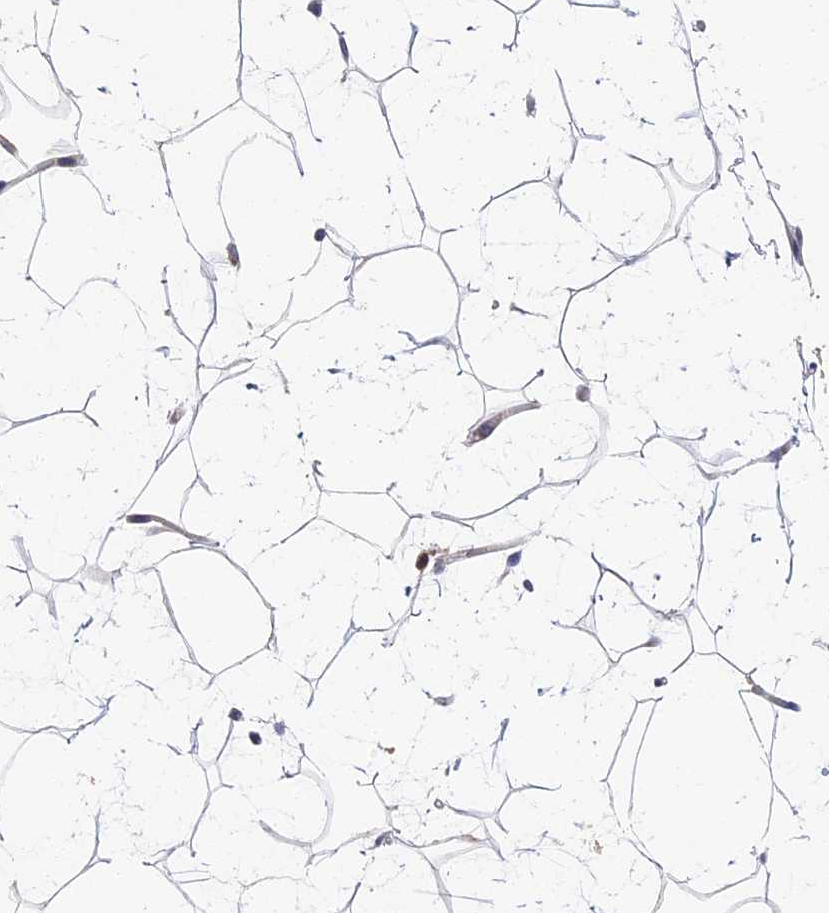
{"staining": {"intensity": "negative", "quantity": "none", "location": "none"}, "tissue": "adipose tissue", "cell_type": "Adipocytes", "image_type": "normal", "snomed": [{"axis": "morphology", "description": "Normal tissue, NOS"}, {"axis": "topography", "description": "Breast"}], "caption": "High magnification brightfield microscopy of unremarkable adipose tissue stained with DAB (brown) and counterstained with hematoxylin (blue): adipocytes show no significant positivity. Brightfield microscopy of IHC stained with DAB (3,3'-diaminobenzidine) (brown) and hematoxylin (blue), captured at high magnification.", "gene": "CCDC113", "patient": {"sex": "female", "age": 26}}